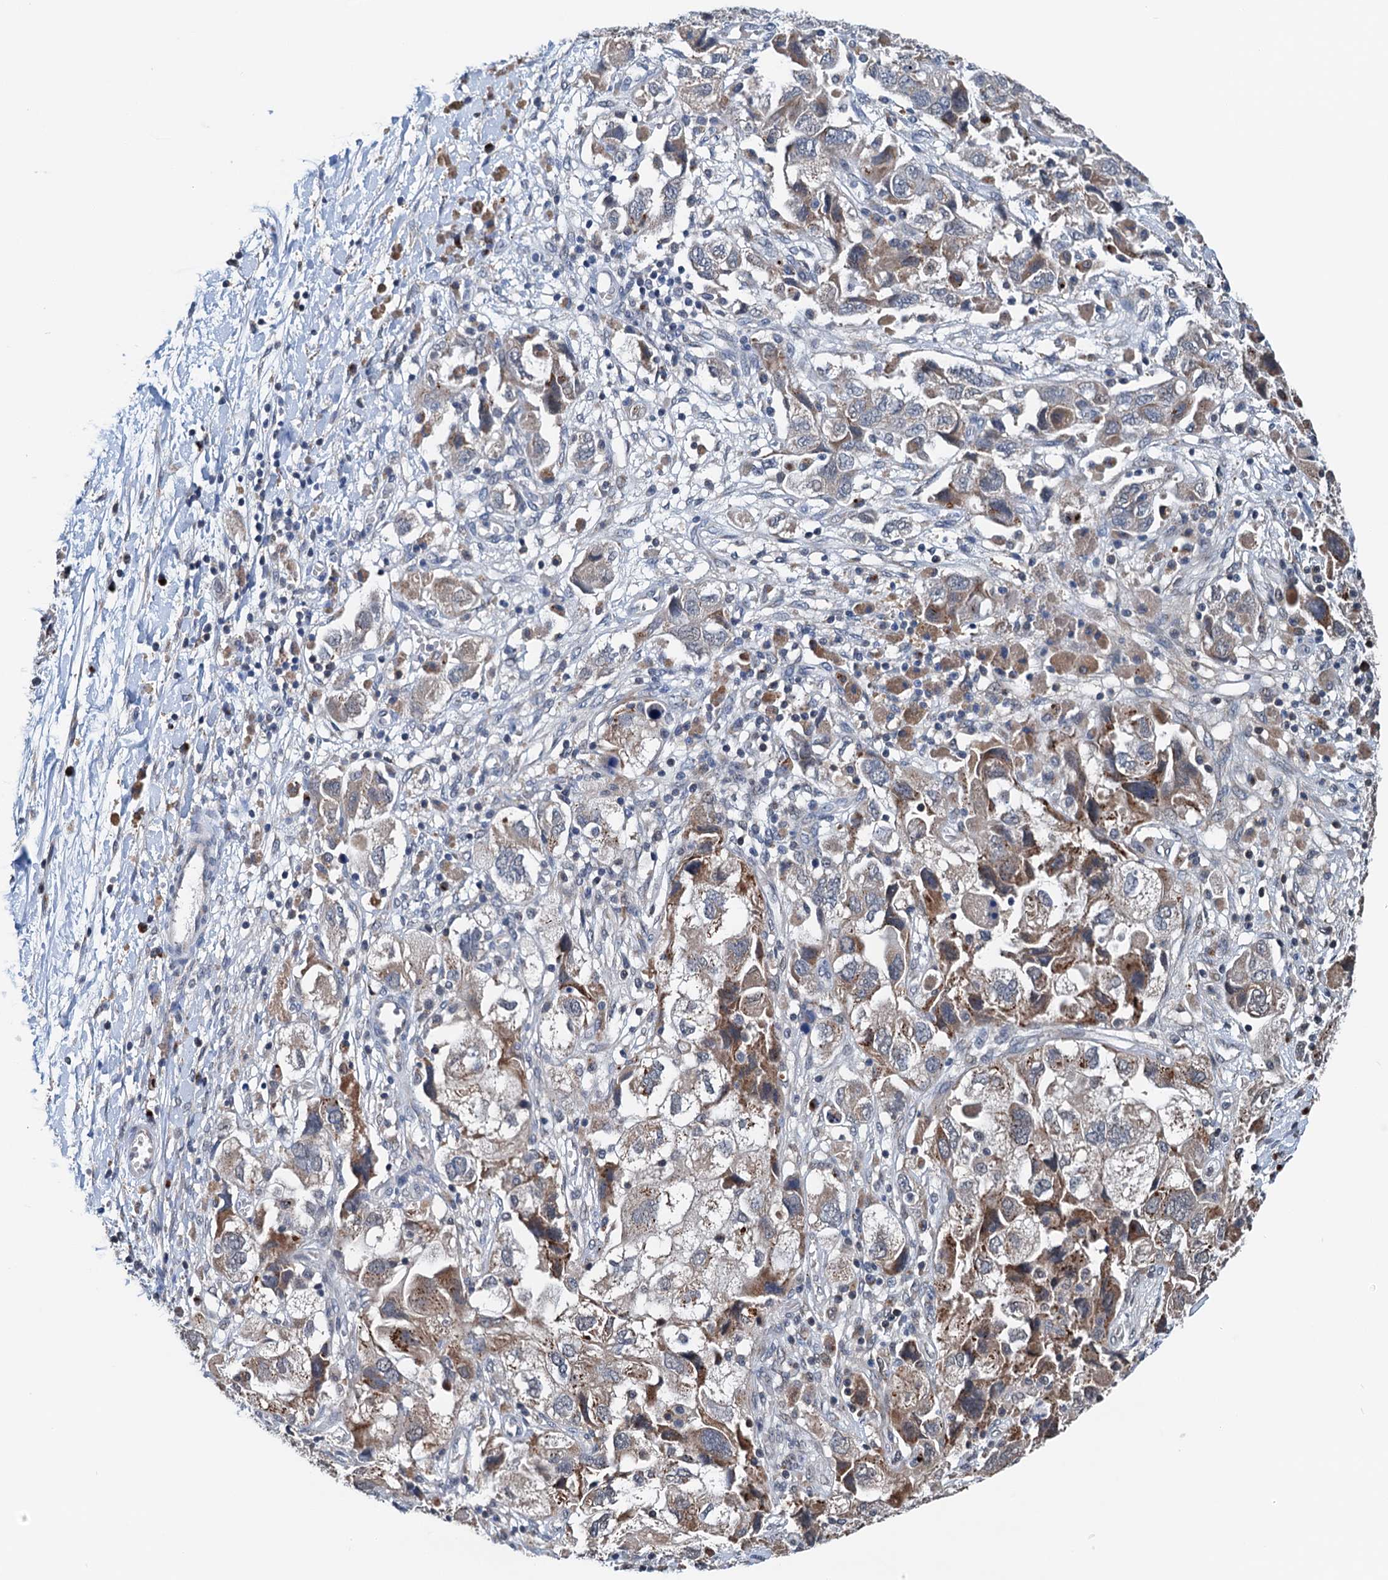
{"staining": {"intensity": "weak", "quantity": ">75%", "location": "cytoplasmic/membranous"}, "tissue": "ovarian cancer", "cell_type": "Tumor cells", "image_type": "cancer", "snomed": [{"axis": "morphology", "description": "Carcinoma, NOS"}, {"axis": "morphology", "description": "Cystadenocarcinoma, serous, NOS"}, {"axis": "topography", "description": "Ovary"}], "caption": "The image exhibits staining of carcinoma (ovarian), revealing weak cytoplasmic/membranous protein expression (brown color) within tumor cells.", "gene": "SHLD1", "patient": {"sex": "female", "age": 69}}